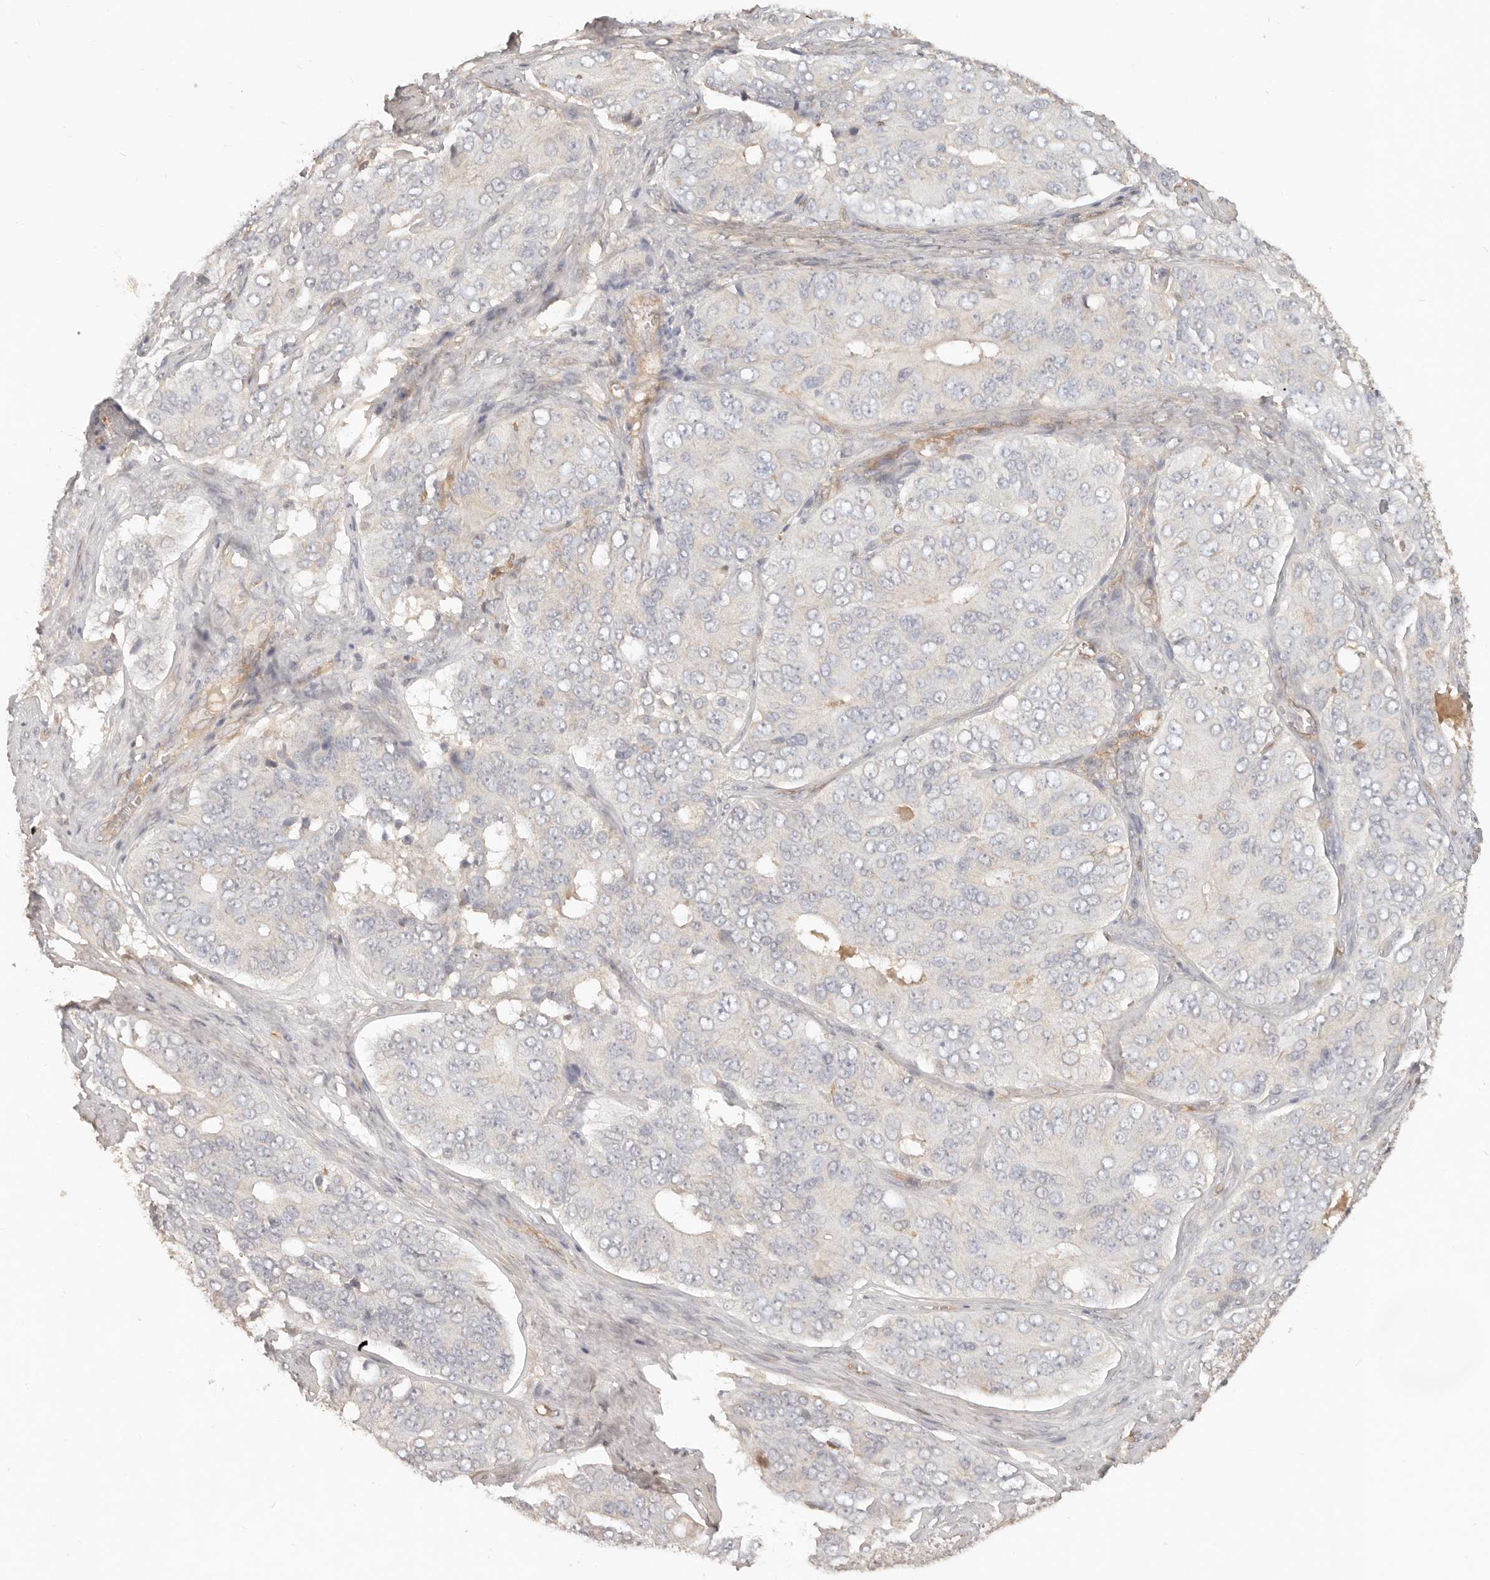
{"staining": {"intensity": "negative", "quantity": "none", "location": "none"}, "tissue": "ovarian cancer", "cell_type": "Tumor cells", "image_type": "cancer", "snomed": [{"axis": "morphology", "description": "Carcinoma, endometroid"}, {"axis": "topography", "description": "Ovary"}], "caption": "Immunohistochemical staining of human ovarian endometroid carcinoma reveals no significant staining in tumor cells. (Stains: DAB immunohistochemistry with hematoxylin counter stain, Microscopy: brightfield microscopy at high magnification).", "gene": "NECAP2", "patient": {"sex": "female", "age": 51}}